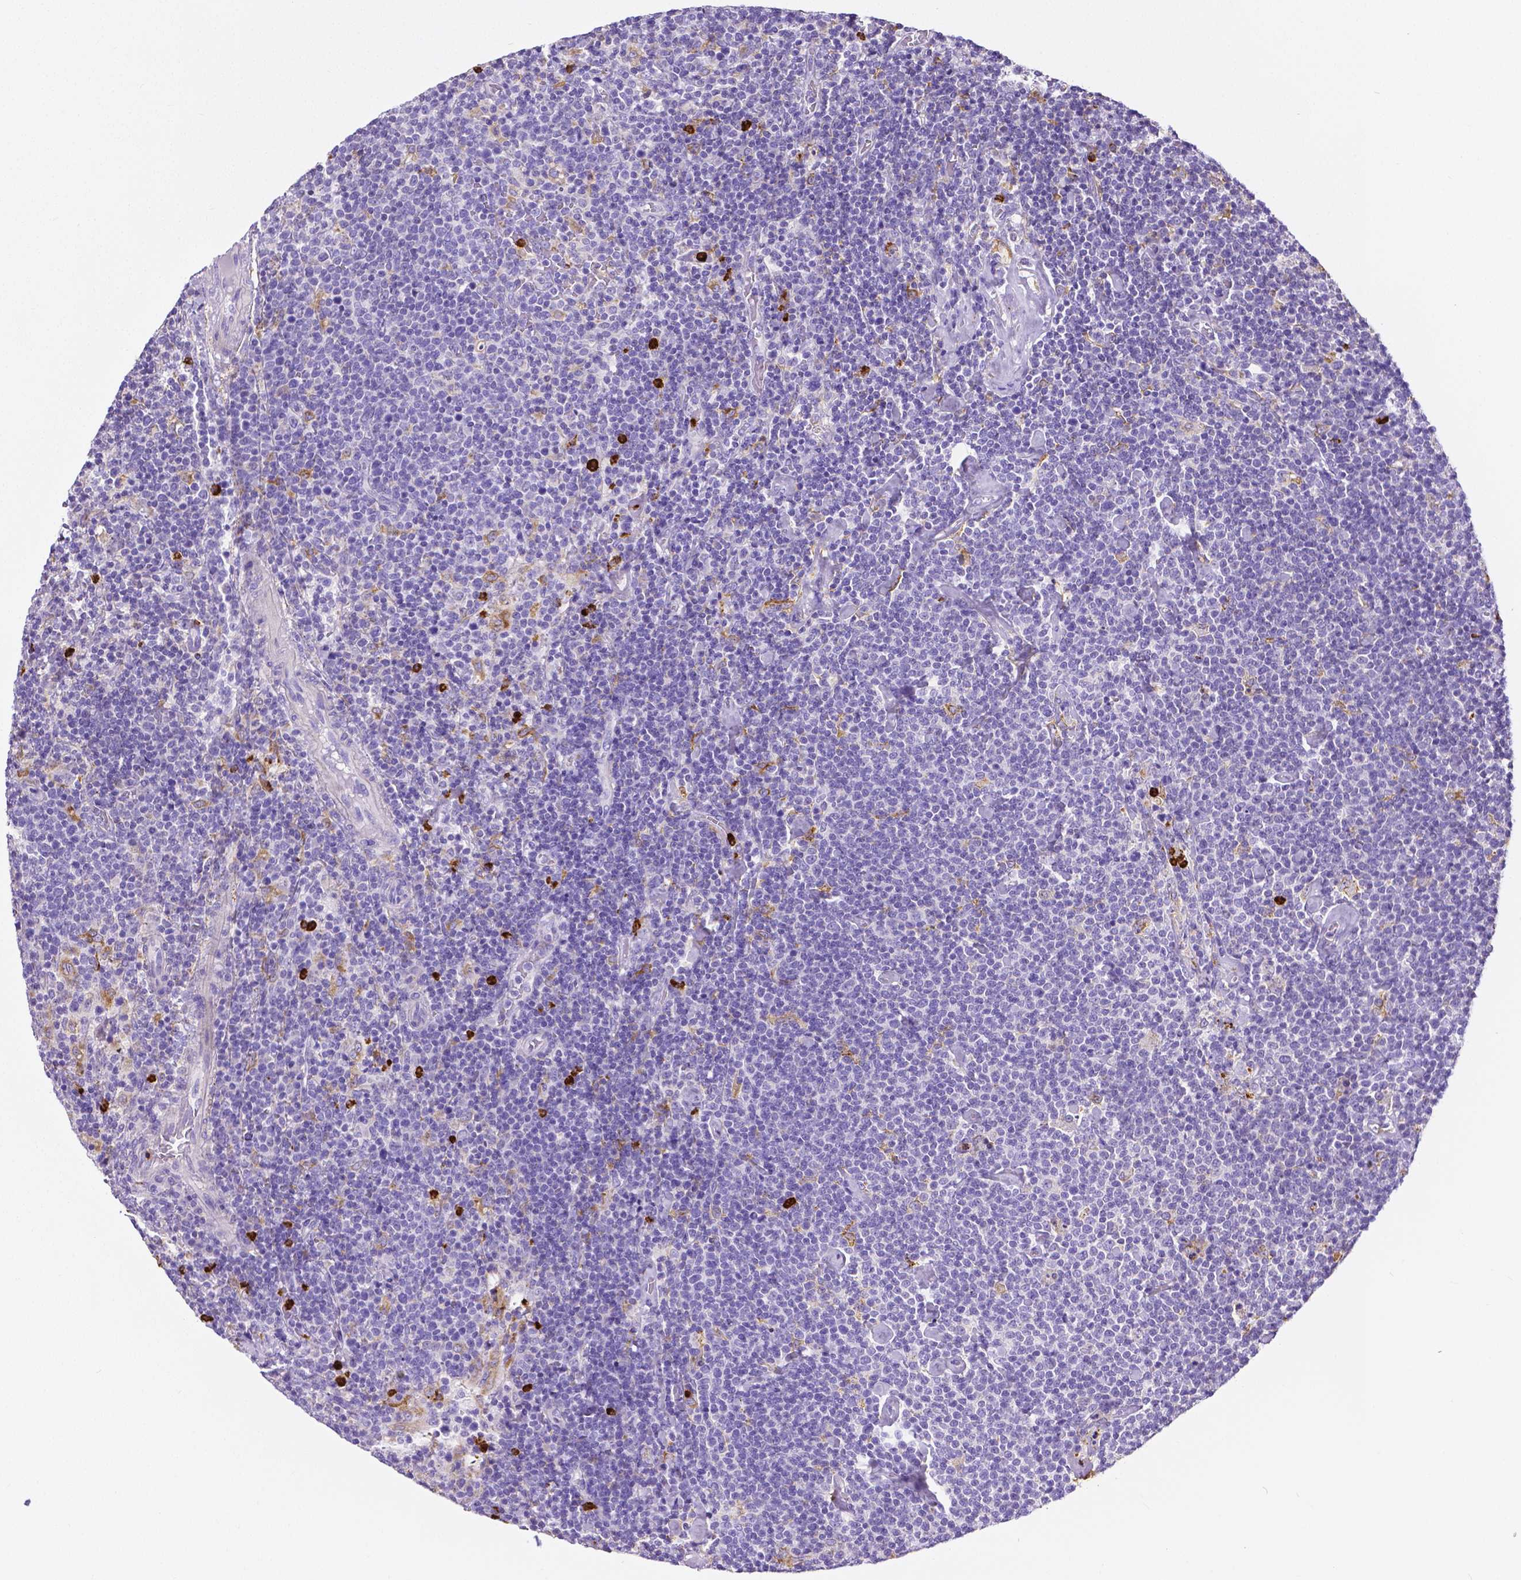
{"staining": {"intensity": "negative", "quantity": "none", "location": "none"}, "tissue": "lymphoma", "cell_type": "Tumor cells", "image_type": "cancer", "snomed": [{"axis": "morphology", "description": "Malignant lymphoma, non-Hodgkin's type, High grade"}, {"axis": "topography", "description": "Lymph node"}], "caption": "Photomicrograph shows no protein positivity in tumor cells of lymphoma tissue.", "gene": "MMP9", "patient": {"sex": "male", "age": 61}}